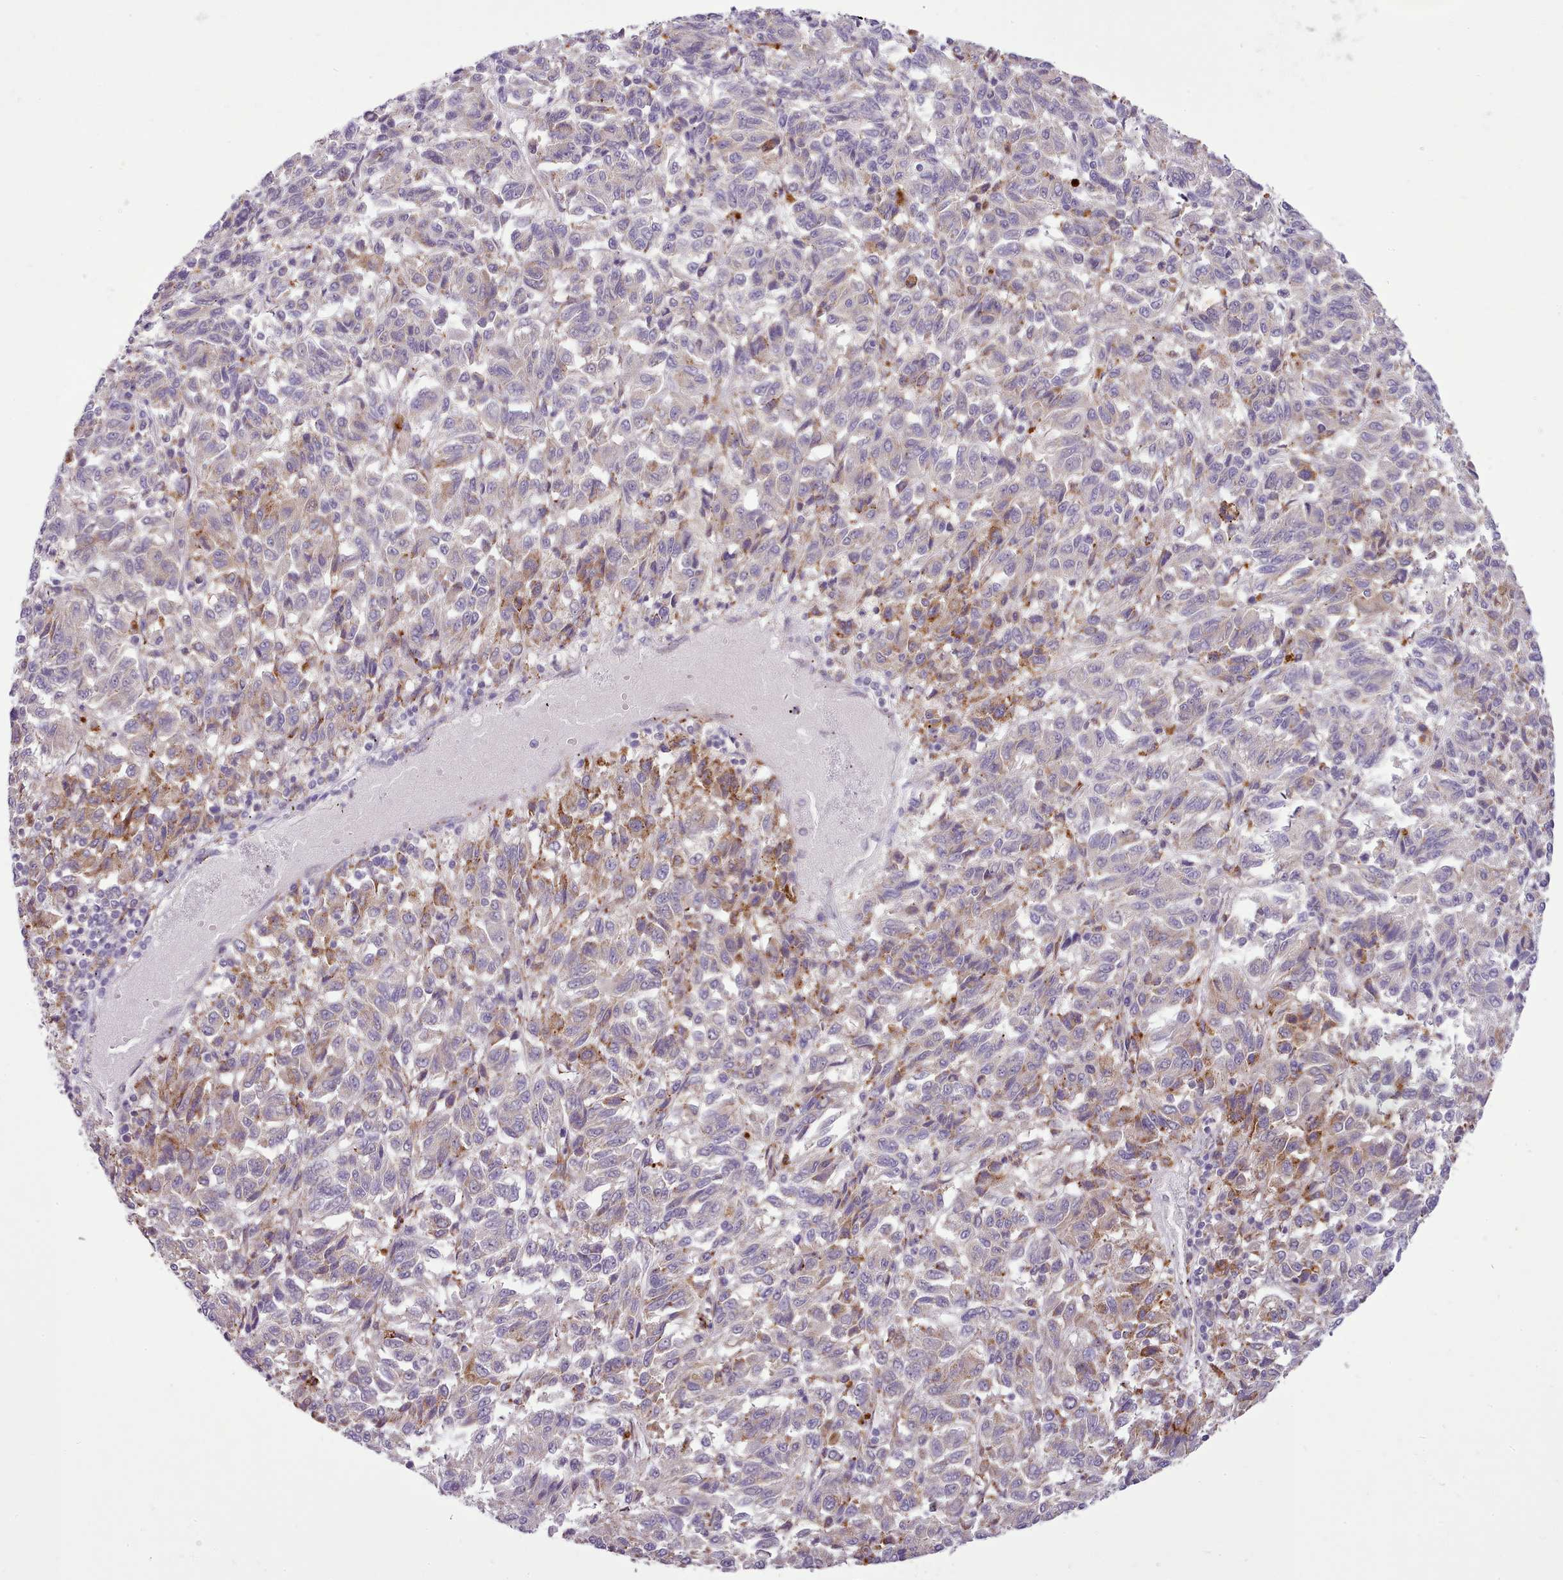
{"staining": {"intensity": "moderate", "quantity": "<25%", "location": "cytoplasmic/membranous"}, "tissue": "melanoma", "cell_type": "Tumor cells", "image_type": "cancer", "snomed": [{"axis": "morphology", "description": "Malignant melanoma, Metastatic site"}, {"axis": "topography", "description": "Lung"}], "caption": "IHC staining of melanoma, which exhibits low levels of moderate cytoplasmic/membranous expression in approximately <25% of tumor cells indicating moderate cytoplasmic/membranous protein expression. The staining was performed using DAB (brown) for protein detection and nuclei were counterstained in hematoxylin (blue).", "gene": "FAM83E", "patient": {"sex": "male", "age": 64}}